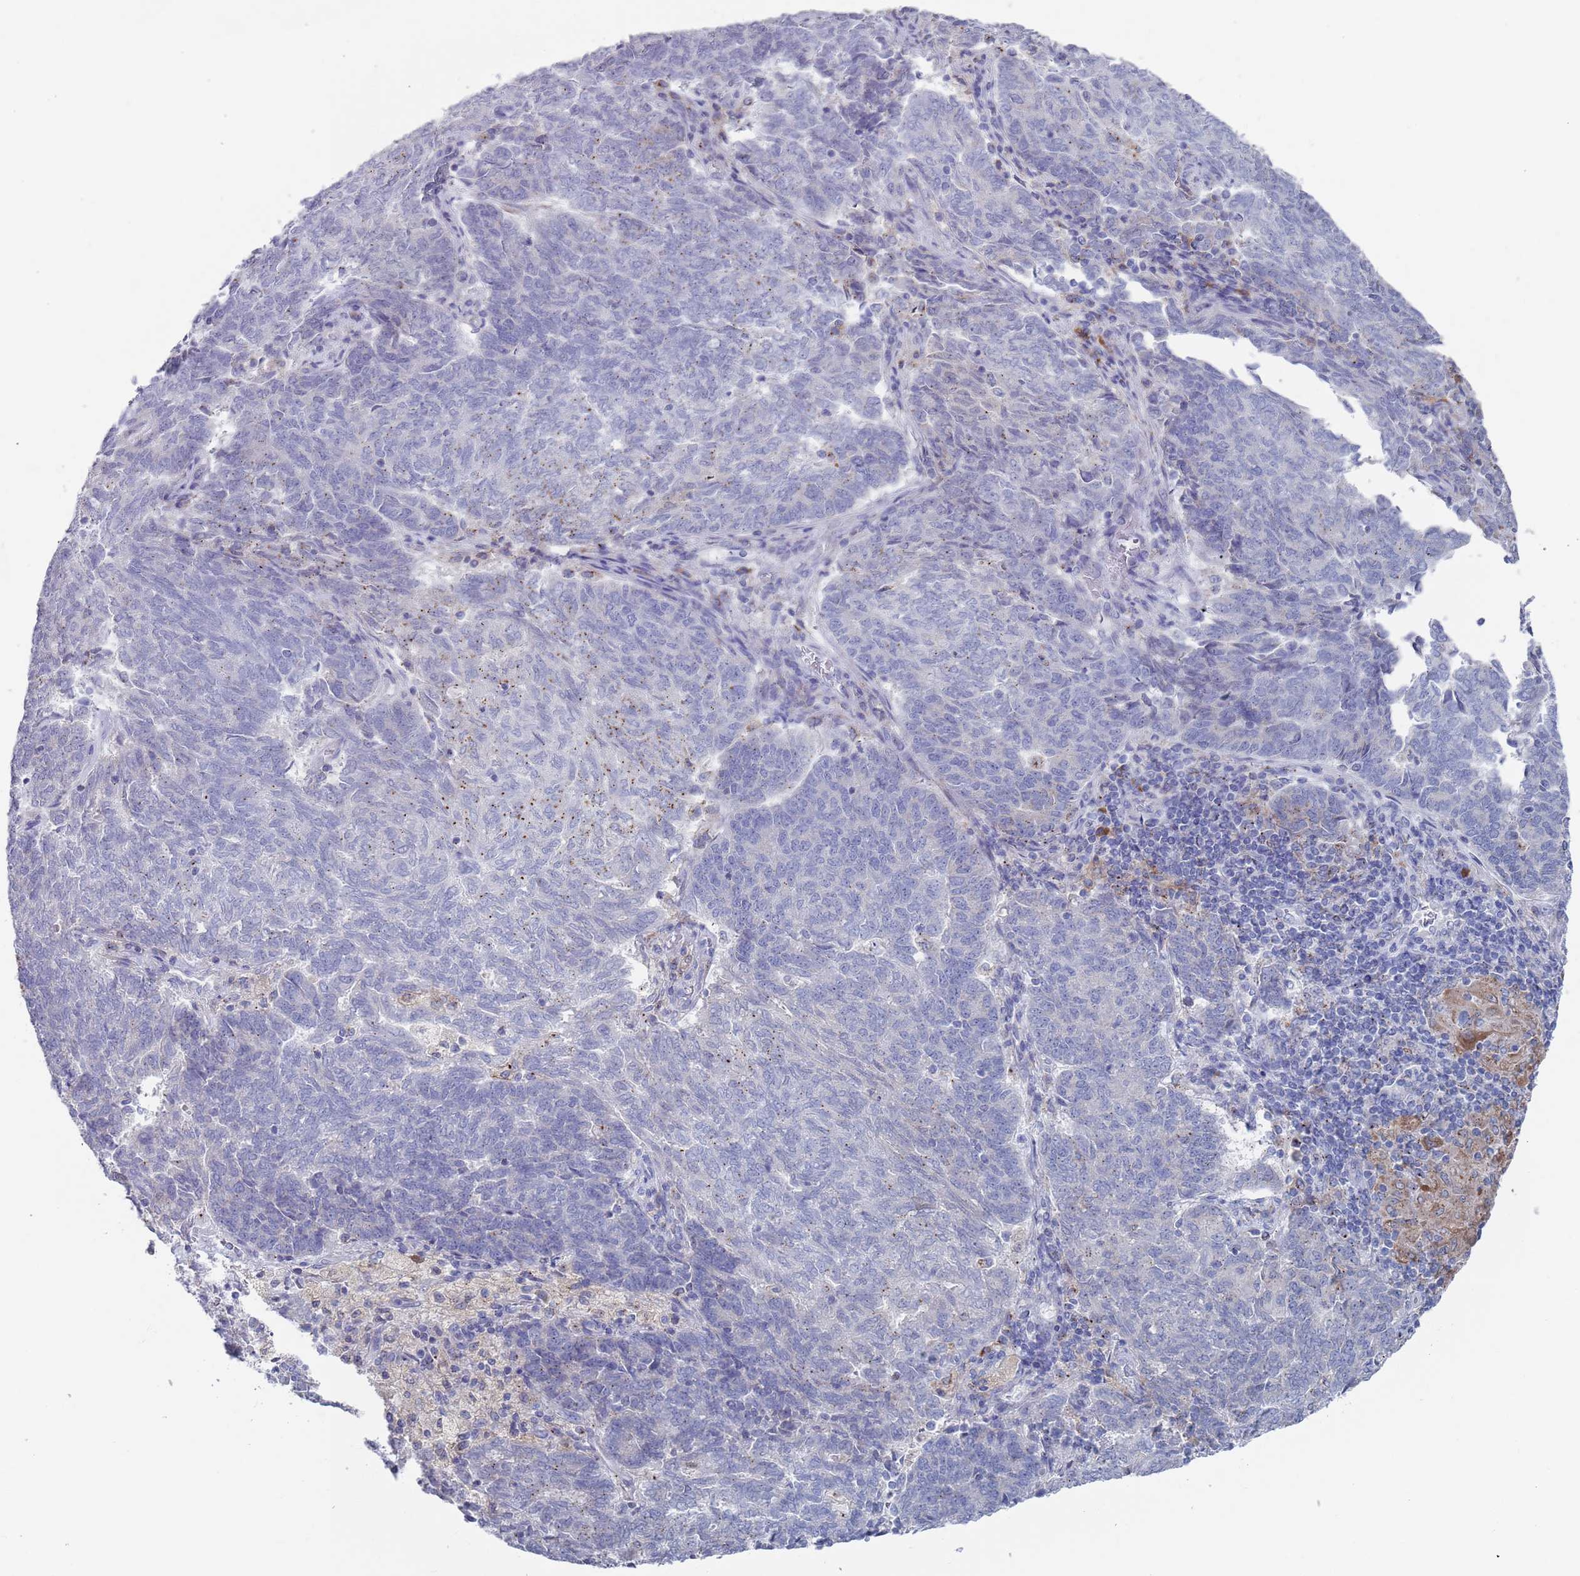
{"staining": {"intensity": "moderate", "quantity": "<25%", "location": "cytoplasmic/membranous"}, "tissue": "endometrial cancer", "cell_type": "Tumor cells", "image_type": "cancer", "snomed": [{"axis": "morphology", "description": "Adenocarcinoma, NOS"}, {"axis": "topography", "description": "Endometrium"}], "caption": "Tumor cells show low levels of moderate cytoplasmic/membranous staining in approximately <25% of cells in human endometrial cancer (adenocarcinoma). (DAB (3,3'-diaminobenzidine) IHC, brown staining for protein, blue staining for nuclei).", "gene": "MAT1A", "patient": {"sex": "female", "age": 80}}